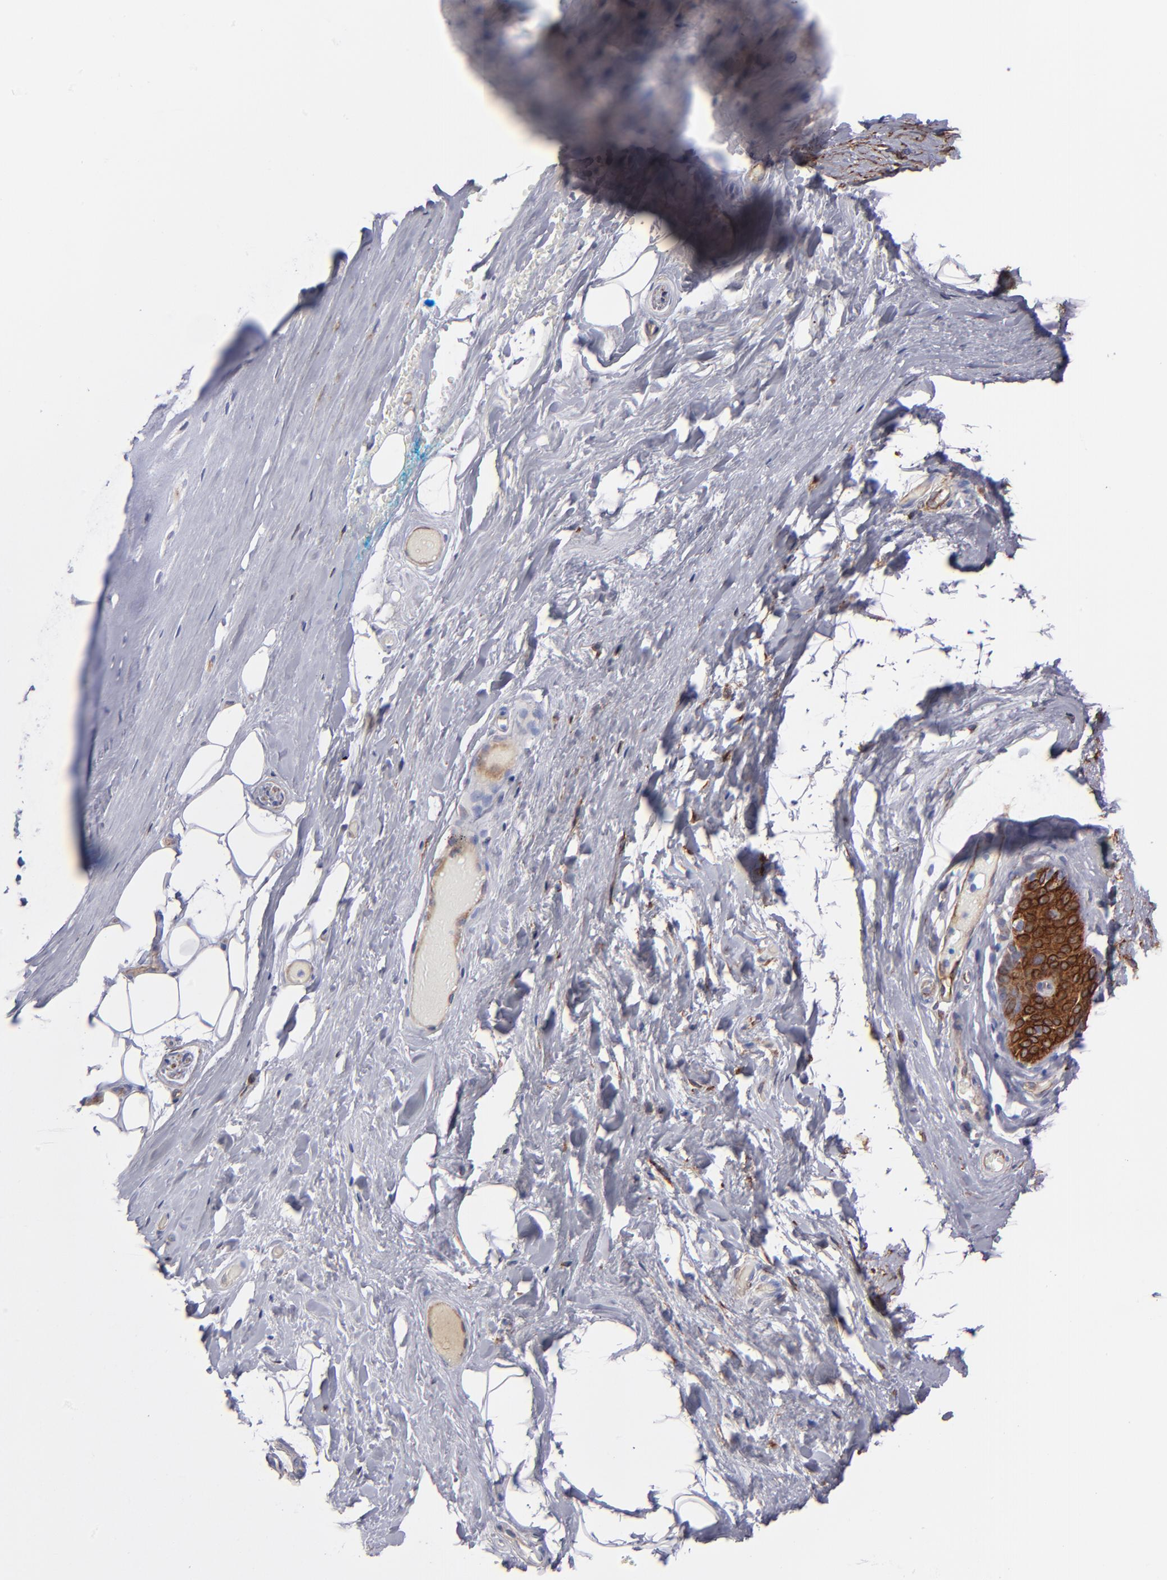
{"staining": {"intensity": "strong", "quantity": ">75%", "location": "cytoplasmic/membranous"}, "tissue": "nasopharynx", "cell_type": "Respiratory epithelial cells", "image_type": "normal", "snomed": [{"axis": "morphology", "description": "Normal tissue, NOS"}, {"axis": "topography", "description": "Nasopharynx"}], "caption": "DAB (3,3'-diaminobenzidine) immunohistochemical staining of unremarkable human nasopharynx exhibits strong cytoplasmic/membranous protein staining in approximately >75% of respiratory epithelial cells.", "gene": "AHNAK2", "patient": {"sex": "male", "age": 56}}